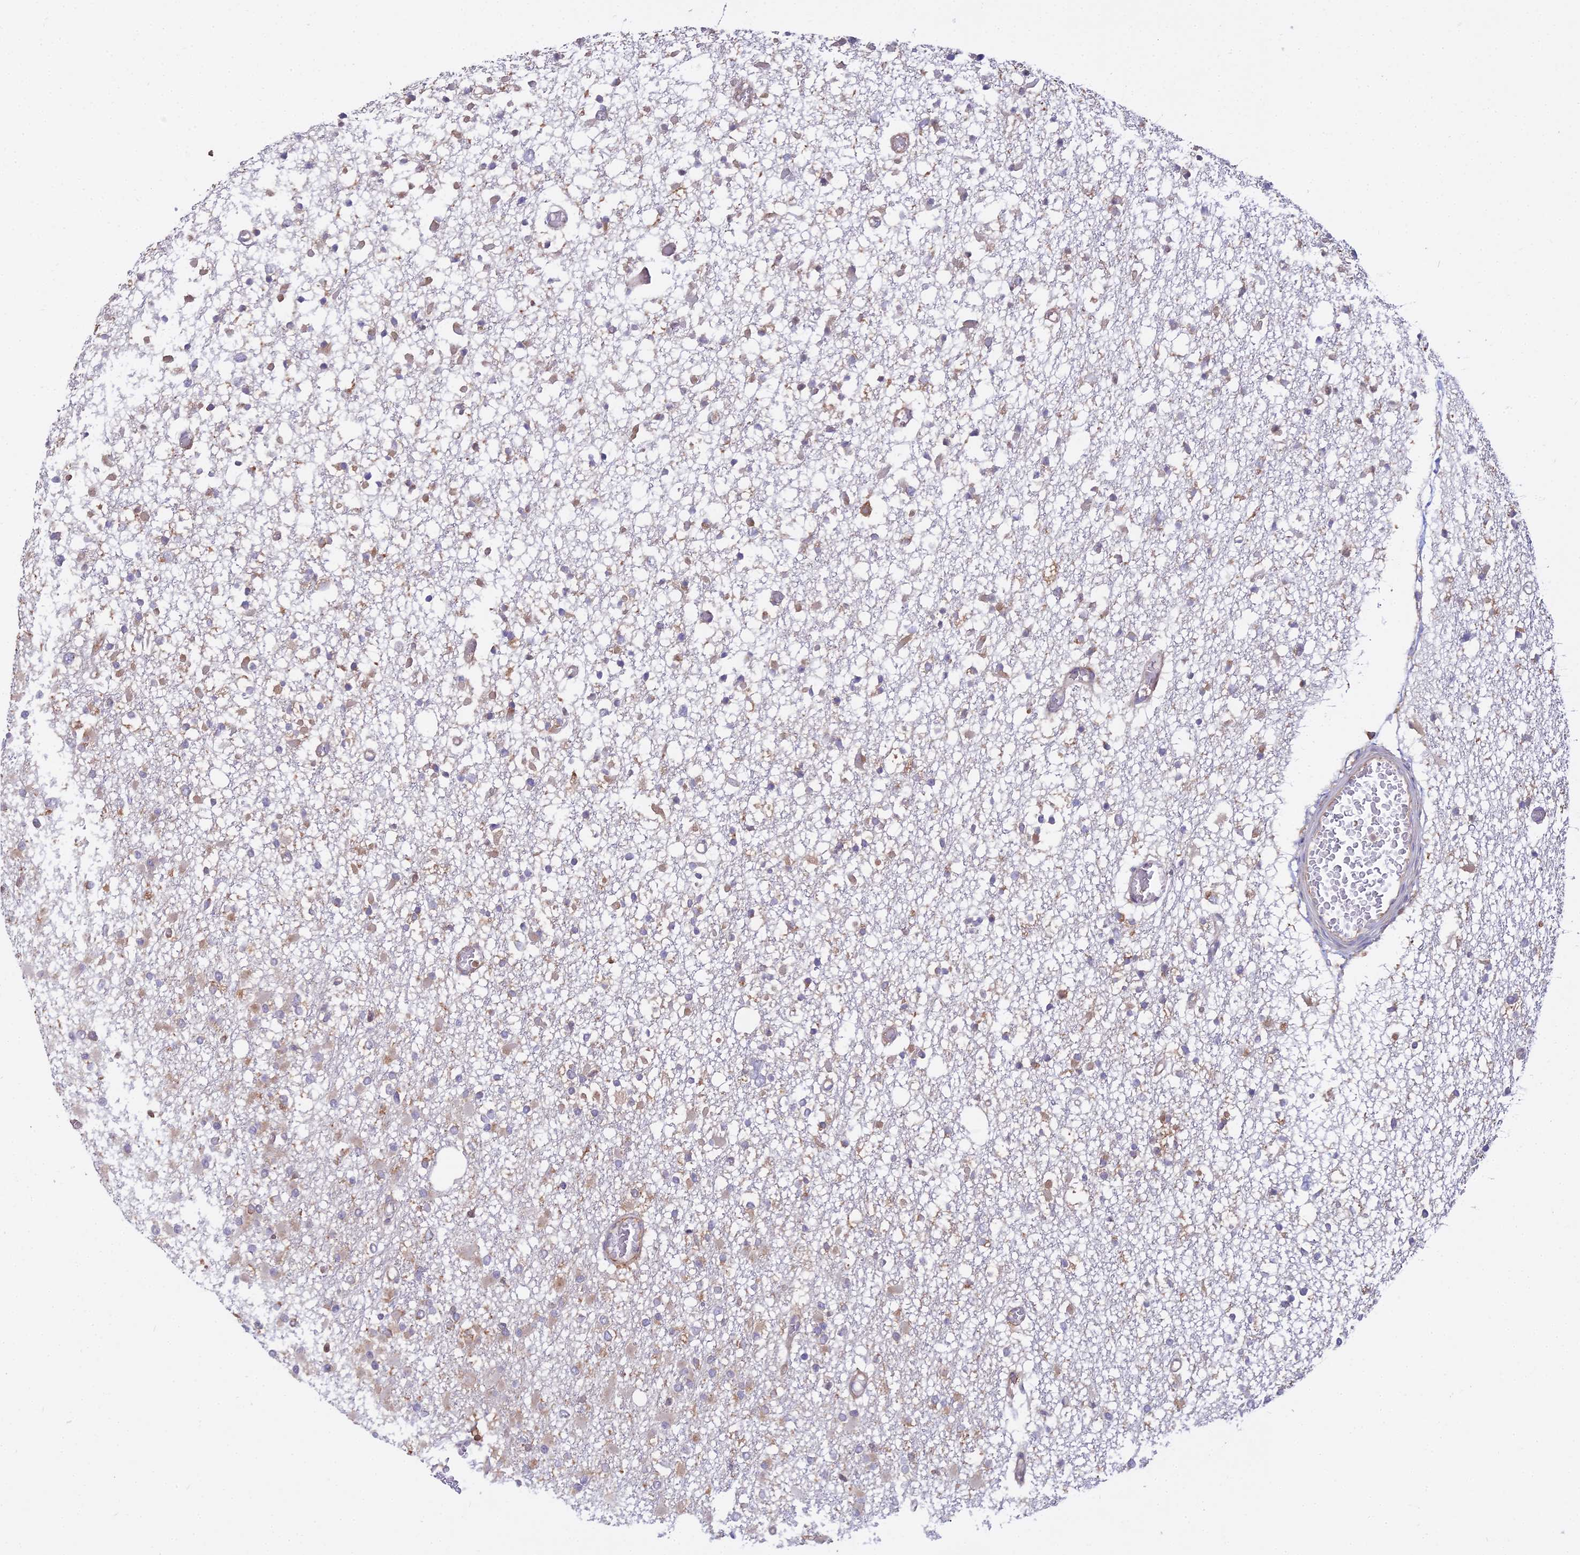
{"staining": {"intensity": "moderate", "quantity": "<25%", "location": "cytoplasmic/membranous"}, "tissue": "glioma", "cell_type": "Tumor cells", "image_type": "cancer", "snomed": [{"axis": "morphology", "description": "Glioma, malignant, Low grade"}, {"axis": "topography", "description": "Brain"}], "caption": "Protein expression analysis of human low-grade glioma (malignant) reveals moderate cytoplasmic/membranous expression in about <25% of tumor cells. (DAB IHC with brightfield microscopy, high magnification).", "gene": "RPL26", "patient": {"sex": "female", "age": 22}}